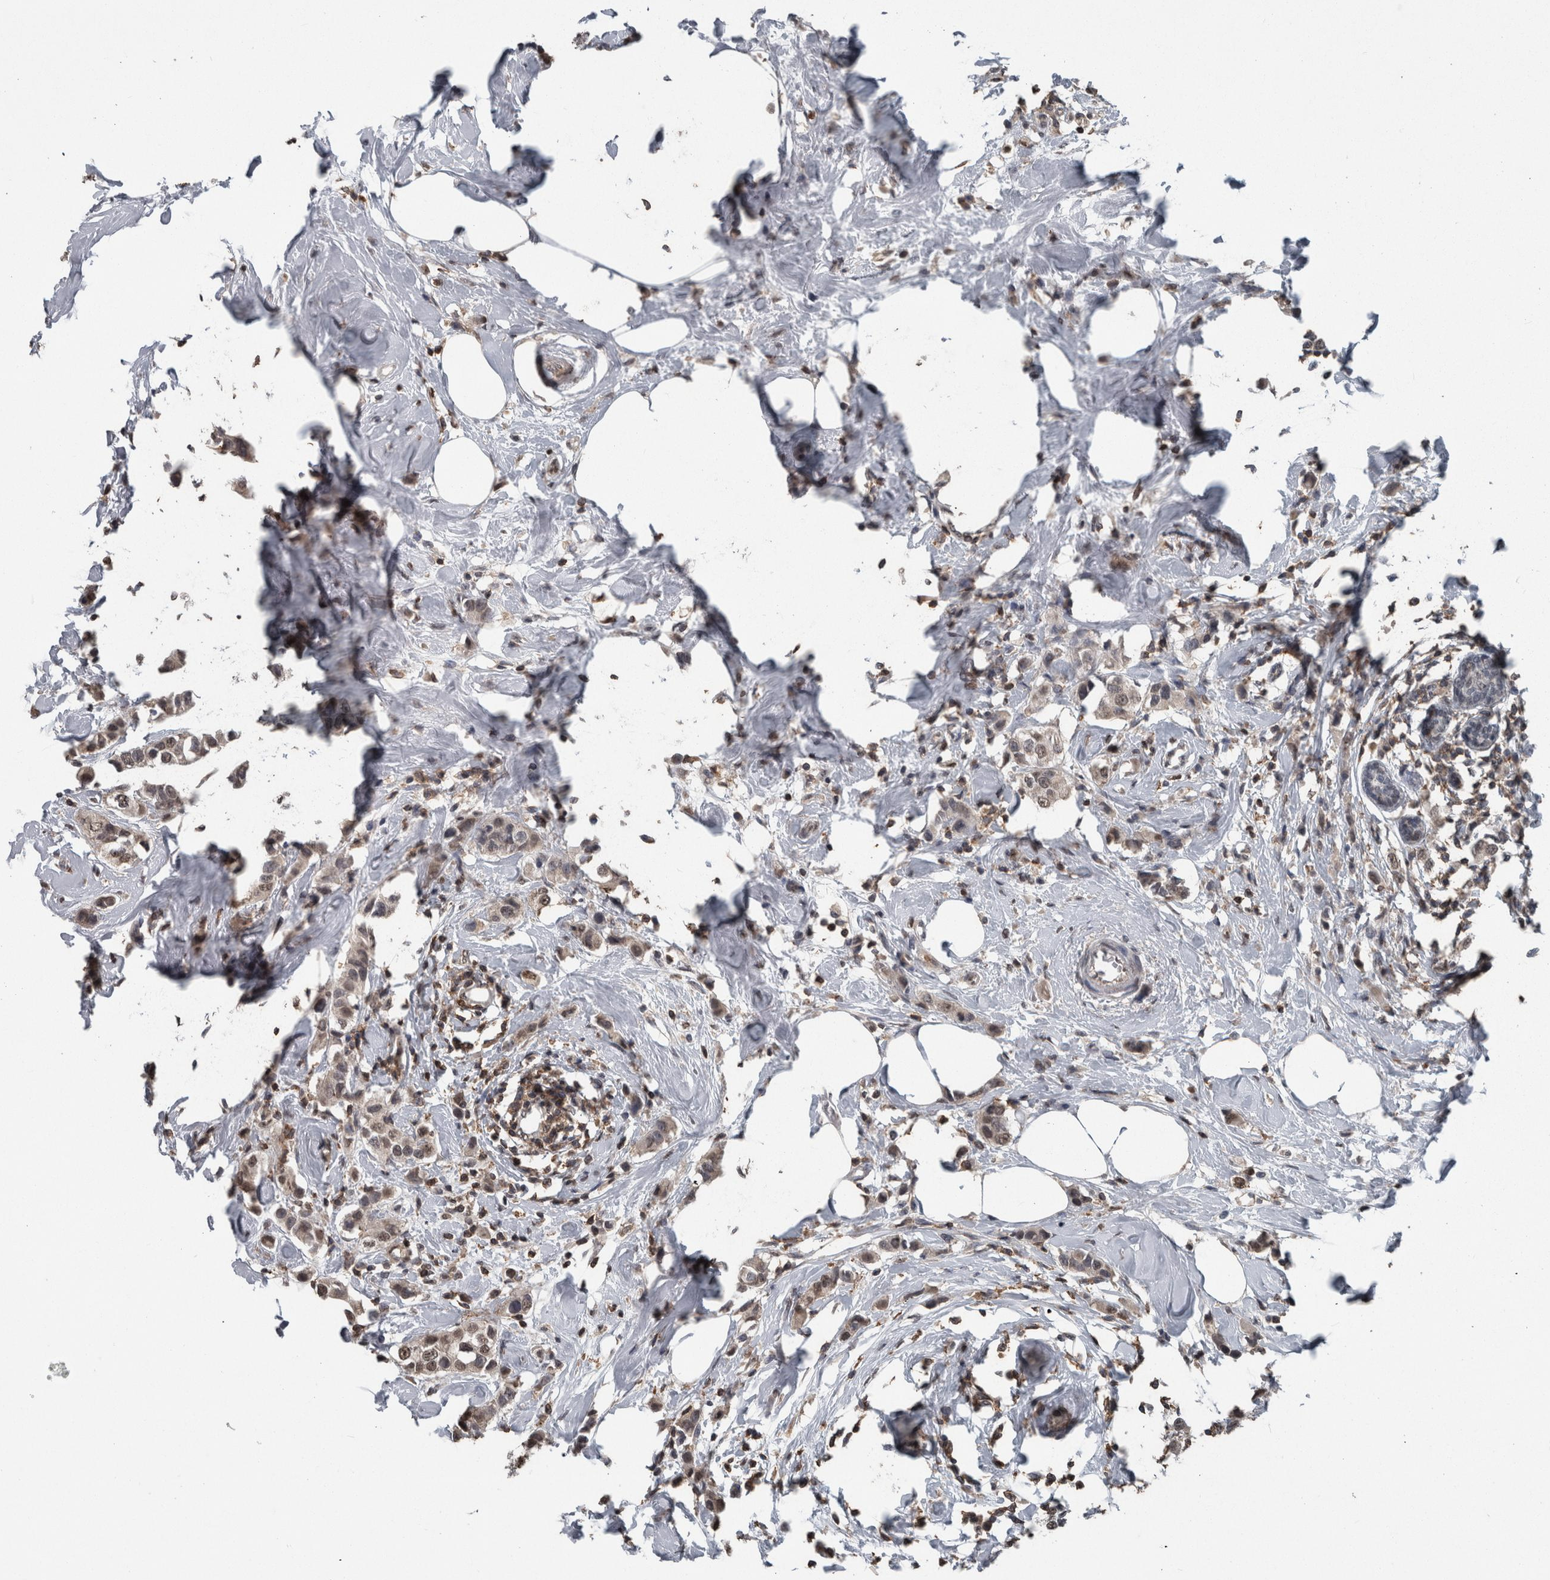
{"staining": {"intensity": "weak", "quantity": "25%-75%", "location": "nuclear"}, "tissue": "breast cancer", "cell_type": "Tumor cells", "image_type": "cancer", "snomed": [{"axis": "morphology", "description": "Normal tissue, NOS"}, {"axis": "morphology", "description": "Duct carcinoma"}, {"axis": "topography", "description": "Breast"}], "caption": "Breast cancer (invasive ductal carcinoma) tissue exhibits weak nuclear positivity in about 25%-75% of tumor cells", "gene": "MAFF", "patient": {"sex": "female", "age": 50}}